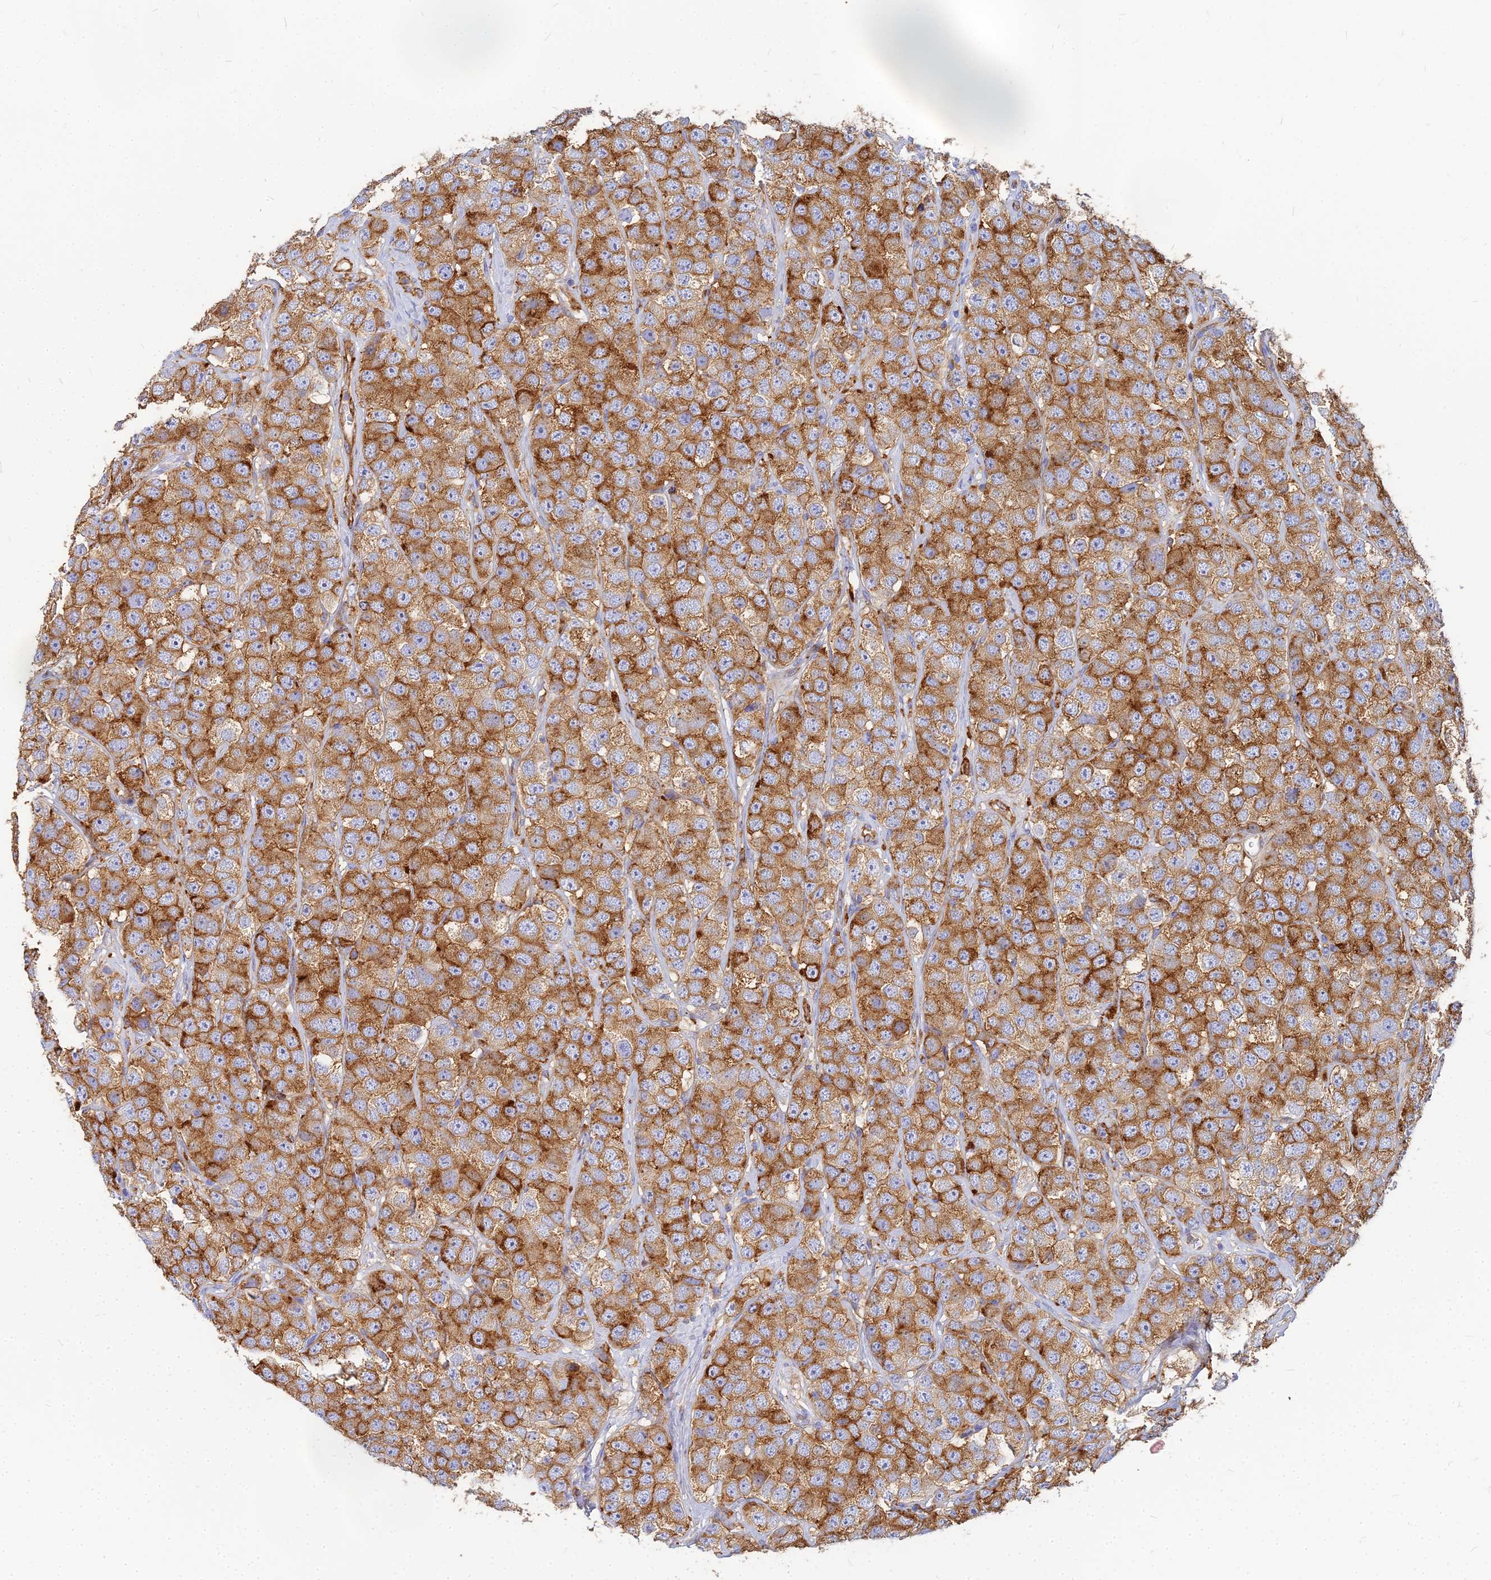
{"staining": {"intensity": "strong", "quantity": ">75%", "location": "cytoplasmic/membranous"}, "tissue": "testis cancer", "cell_type": "Tumor cells", "image_type": "cancer", "snomed": [{"axis": "morphology", "description": "Seminoma, NOS"}, {"axis": "topography", "description": "Testis"}], "caption": "Tumor cells show high levels of strong cytoplasmic/membranous staining in approximately >75% of cells in human testis cancer (seminoma).", "gene": "VAT1", "patient": {"sex": "male", "age": 28}}